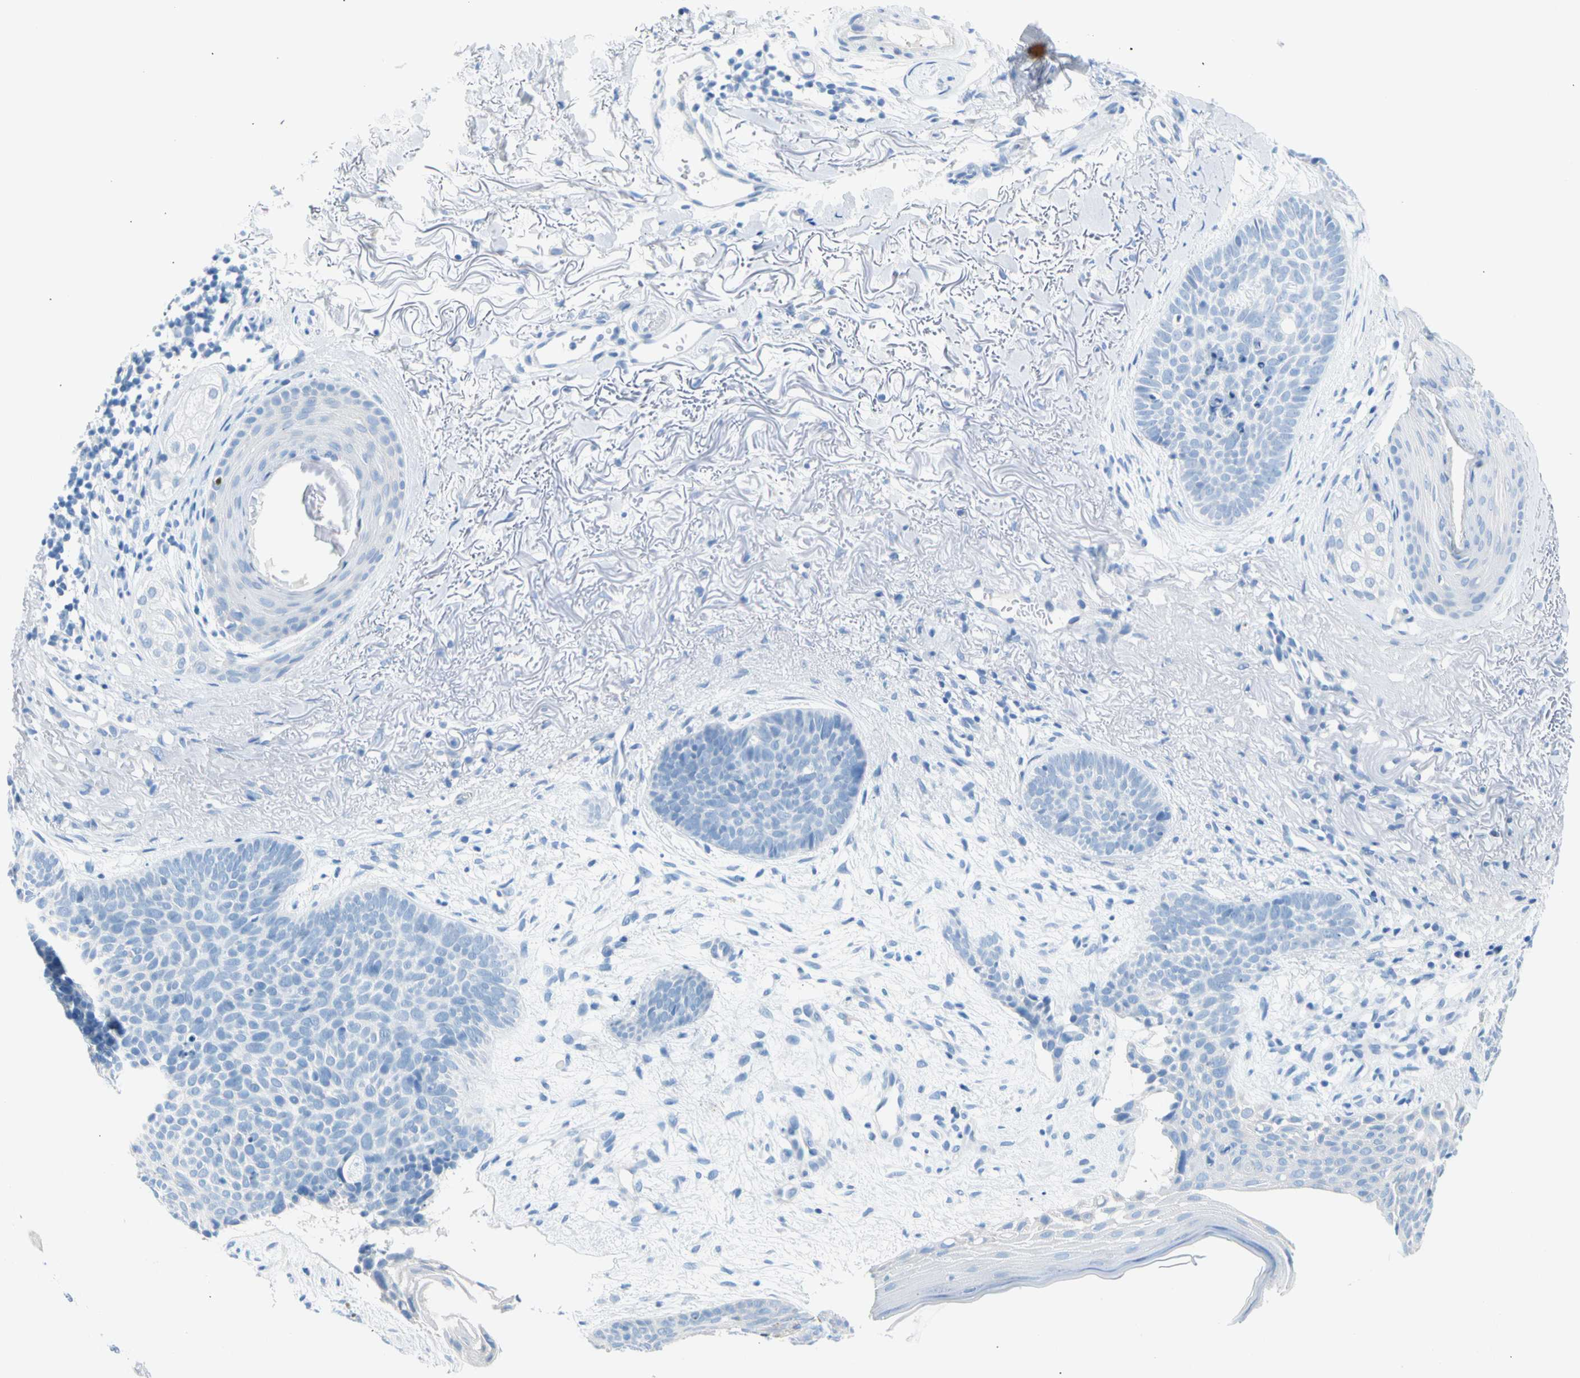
{"staining": {"intensity": "negative", "quantity": "none", "location": "none"}, "tissue": "skin cancer", "cell_type": "Tumor cells", "image_type": "cancer", "snomed": [{"axis": "morphology", "description": "Normal tissue, NOS"}, {"axis": "morphology", "description": "Basal cell carcinoma"}, {"axis": "topography", "description": "Skin"}], "caption": "A high-resolution photomicrograph shows immunohistochemistry (IHC) staining of skin basal cell carcinoma, which reveals no significant positivity in tumor cells.", "gene": "CEL", "patient": {"sex": "female", "age": 70}}